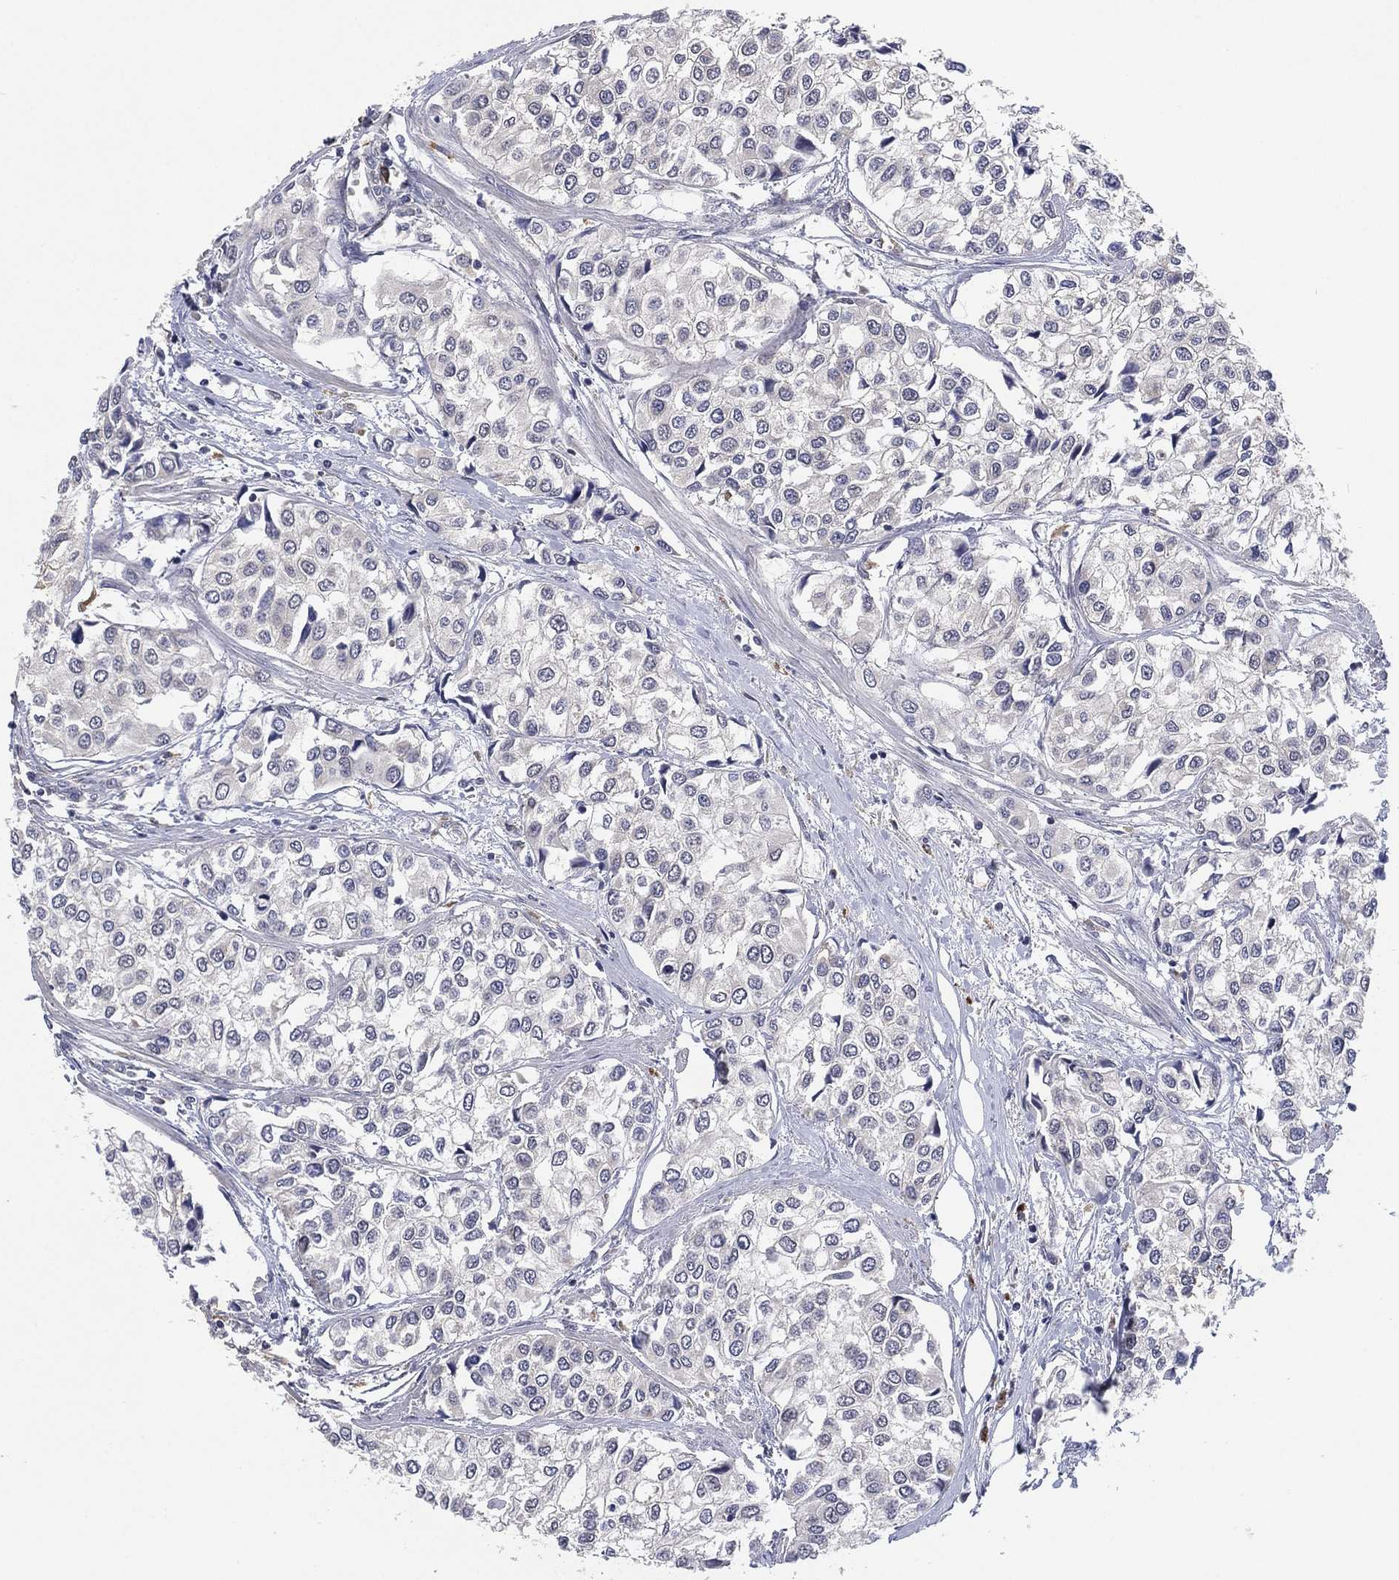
{"staining": {"intensity": "negative", "quantity": "none", "location": "none"}, "tissue": "urothelial cancer", "cell_type": "Tumor cells", "image_type": "cancer", "snomed": [{"axis": "morphology", "description": "Urothelial carcinoma, High grade"}, {"axis": "topography", "description": "Urinary bladder"}], "caption": "An immunohistochemistry photomicrograph of urothelial carcinoma (high-grade) is shown. There is no staining in tumor cells of urothelial carcinoma (high-grade). The staining was performed using DAB to visualize the protein expression in brown, while the nuclei were stained in blue with hematoxylin (Magnification: 20x).", "gene": "SELENOO", "patient": {"sex": "male", "age": 73}}